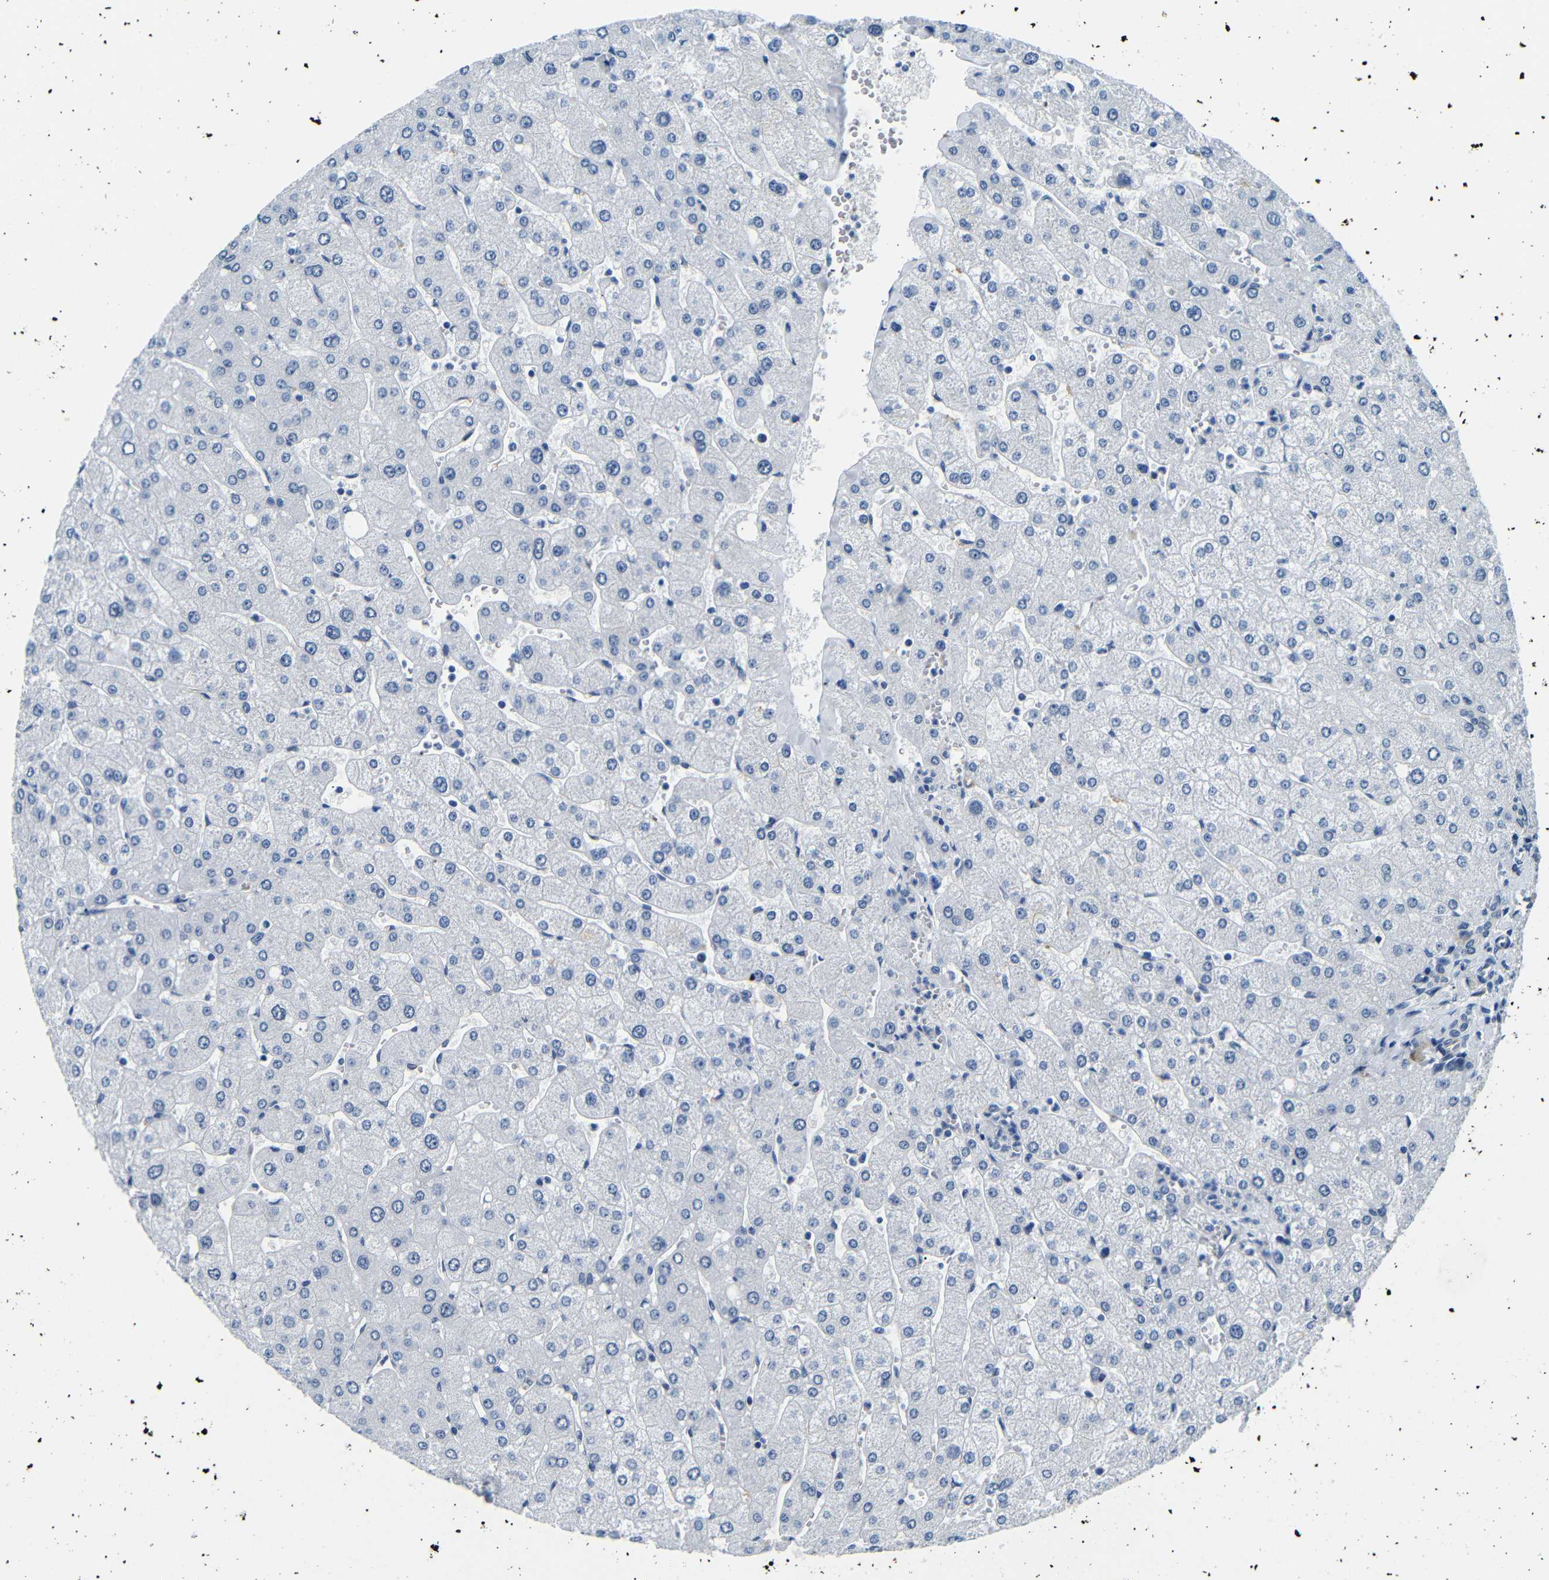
{"staining": {"intensity": "negative", "quantity": "none", "location": "none"}, "tissue": "liver", "cell_type": "Cholangiocytes", "image_type": "normal", "snomed": [{"axis": "morphology", "description": "Normal tissue, NOS"}, {"axis": "topography", "description": "Liver"}], "caption": "Immunohistochemistry photomicrograph of unremarkable human liver stained for a protein (brown), which exhibits no positivity in cholangiocytes. The staining was performed using DAB to visualize the protein expression in brown, while the nuclei were stained in blue with hematoxylin (Magnification: 20x).", "gene": "TAFA1", "patient": {"sex": "male", "age": 55}}